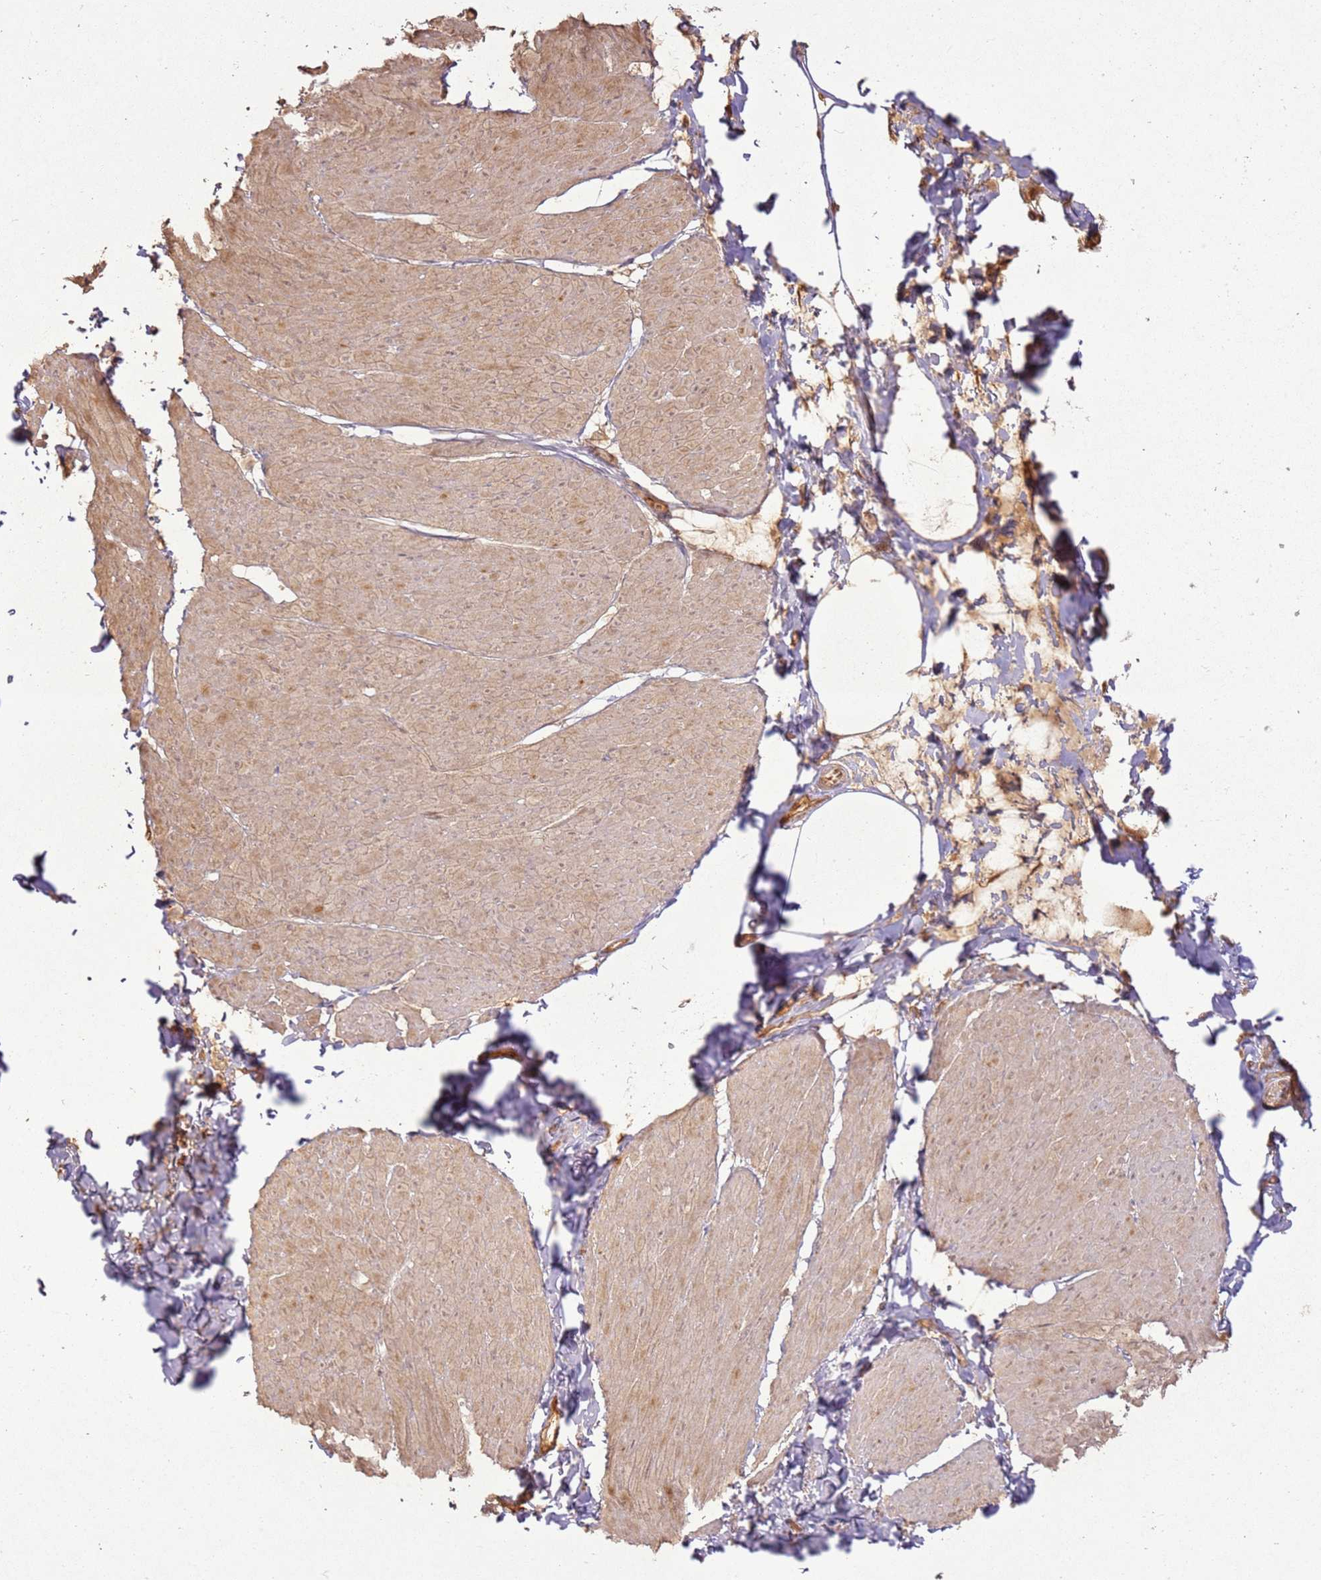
{"staining": {"intensity": "moderate", "quantity": "25%-75%", "location": "cytoplasmic/membranous"}, "tissue": "smooth muscle", "cell_type": "Smooth muscle cells", "image_type": "normal", "snomed": [{"axis": "morphology", "description": "Urothelial carcinoma, High grade"}, {"axis": "topography", "description": "Urinary bladder"}], "caption": "An image of smooth muscle stained for a protein displays moderate cytoplasmic/membranous brown staining in smooth muscle cells.", "gene": "ZNF776", "patient": {"sex": "male", "age": 46}}